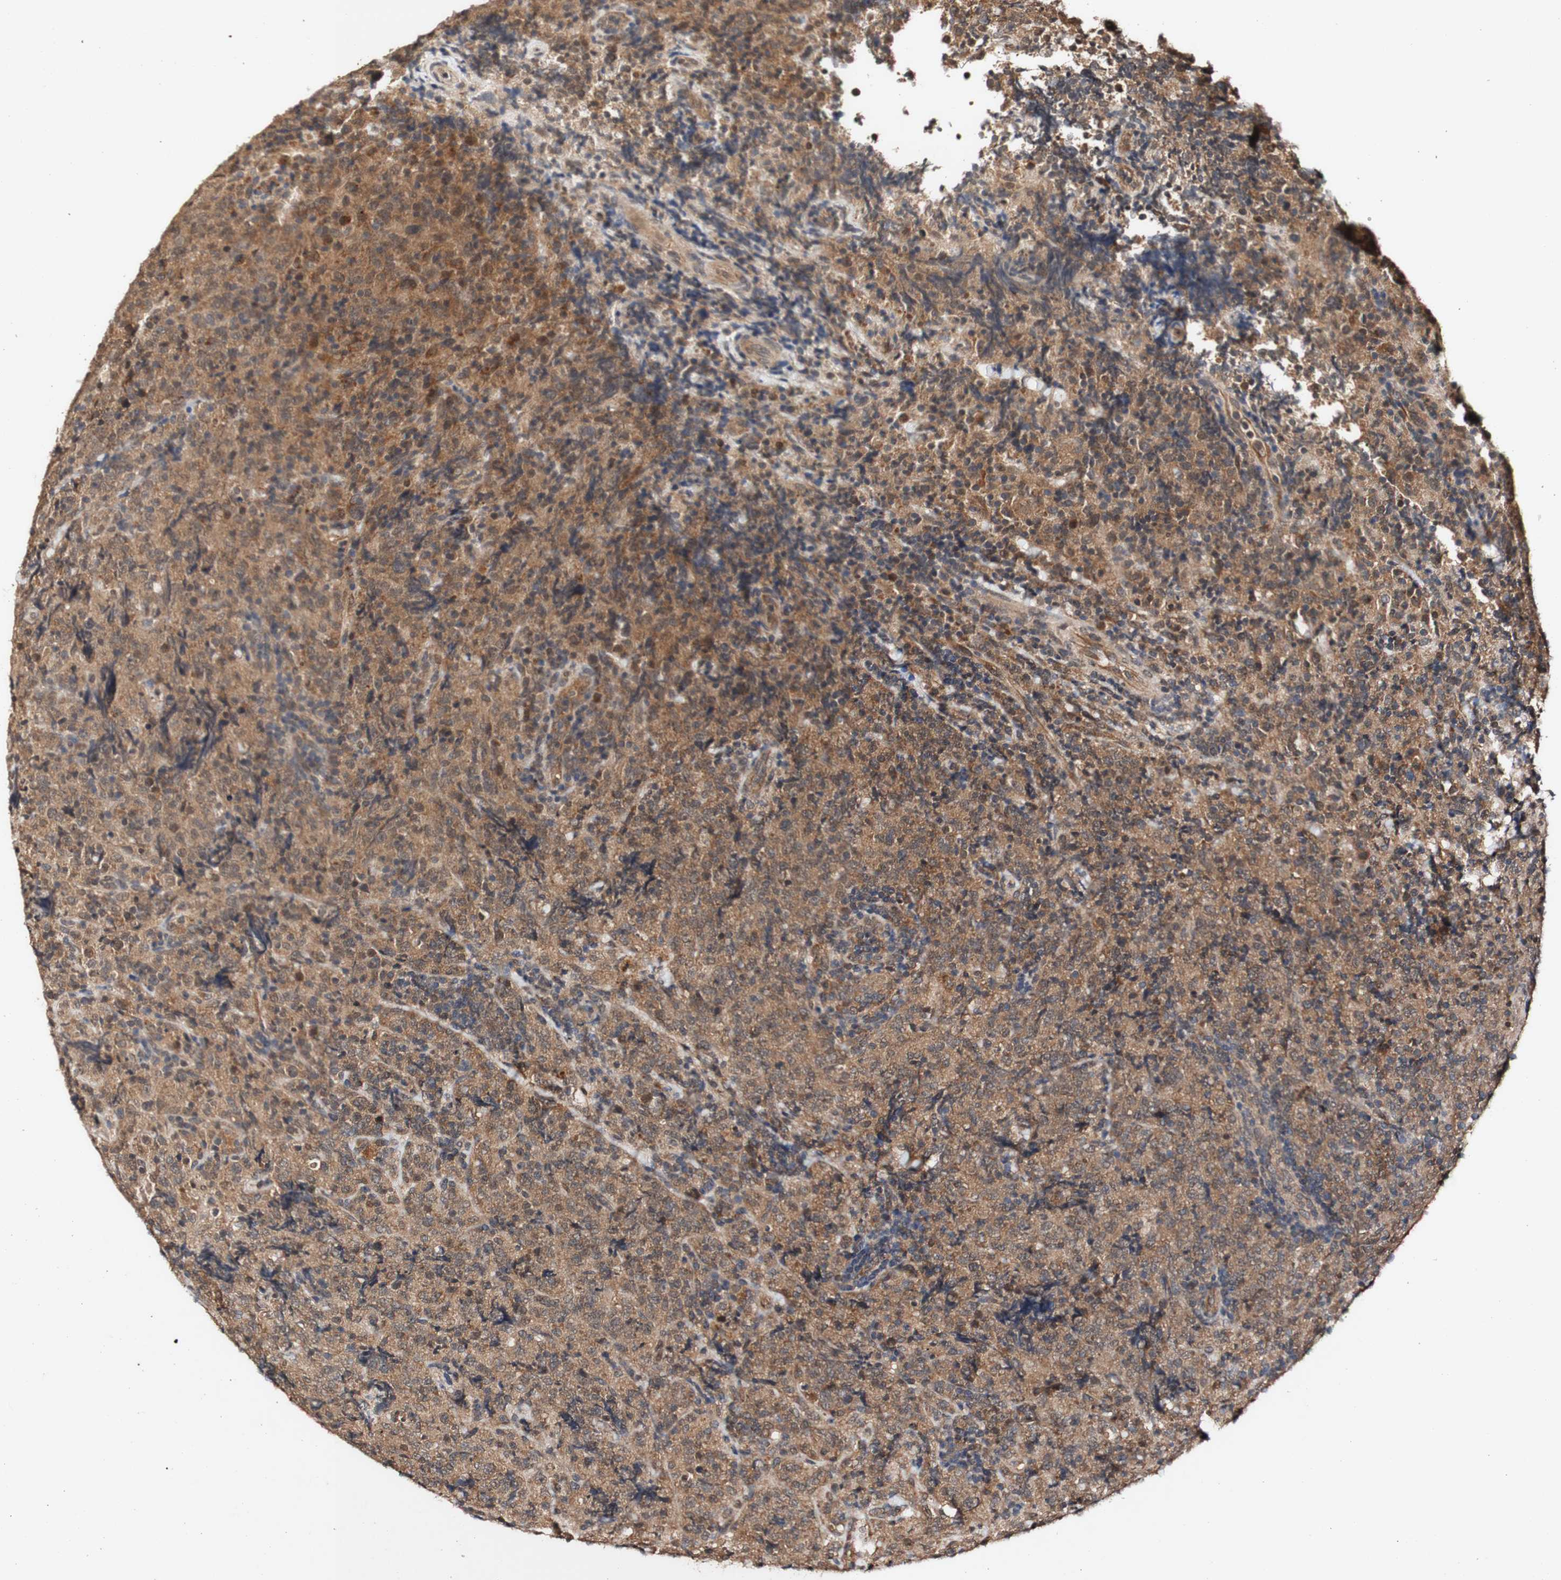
{"staining": {"intensity": "moderate", "quantity": ">75%", "location": "cytoplasmic/membranous"}, "tissue": "lymphoma", "cell_type": "Tumor cells", "image_type": "cancer", "snomed": [{"axis": "morphology", "description": "Malignant lymphoma, non-Hodgkin's type, High grade"}, {"axis": "topography", "description": "Tonsil"}], "caption": "Moderate cytoplasmic/membranous expression is present in about >75% of tumor cells in lymphoma.", "gene": "PIN1", "patient": {"sex": "female", "age": 36}}